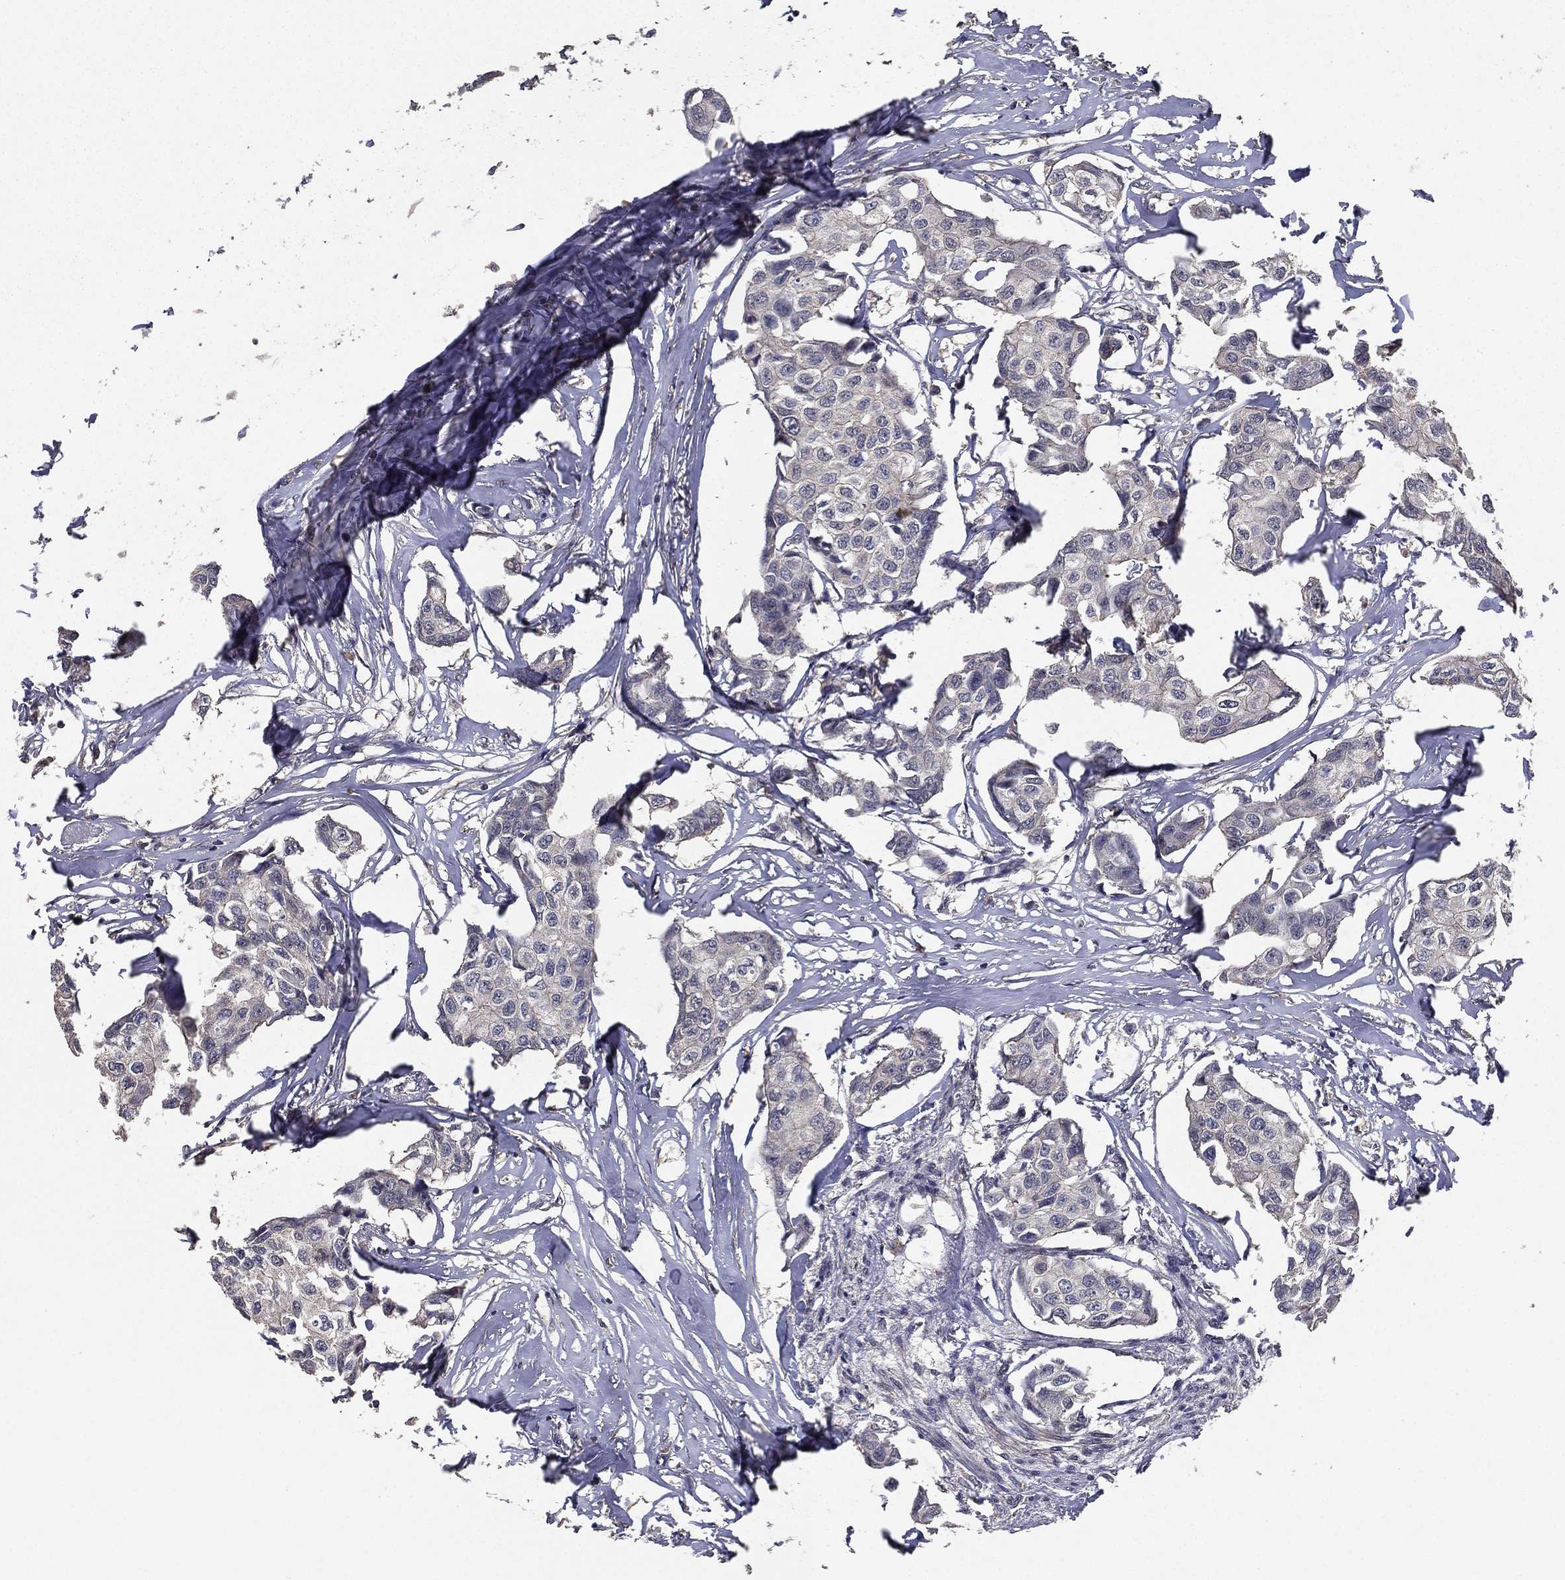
{"staining": {"intensity": "negative", "quantity": "none", "location": "none"}, "tissue": "breast cancer", "cell_type": "Tumor cells", "image_type": "cancer", "snomed": [{"axis": "morphology", "description": "Duct carcinoma"}, {"axis": "topography", "description": "Breast"}], "caption": "A high-resolution micrograph shows IHC staining of breast cancer, which demonstrates no significant expression in tumor cells.", "gene": "PCNT", "patient": {"sex": "female", "age": 80}}